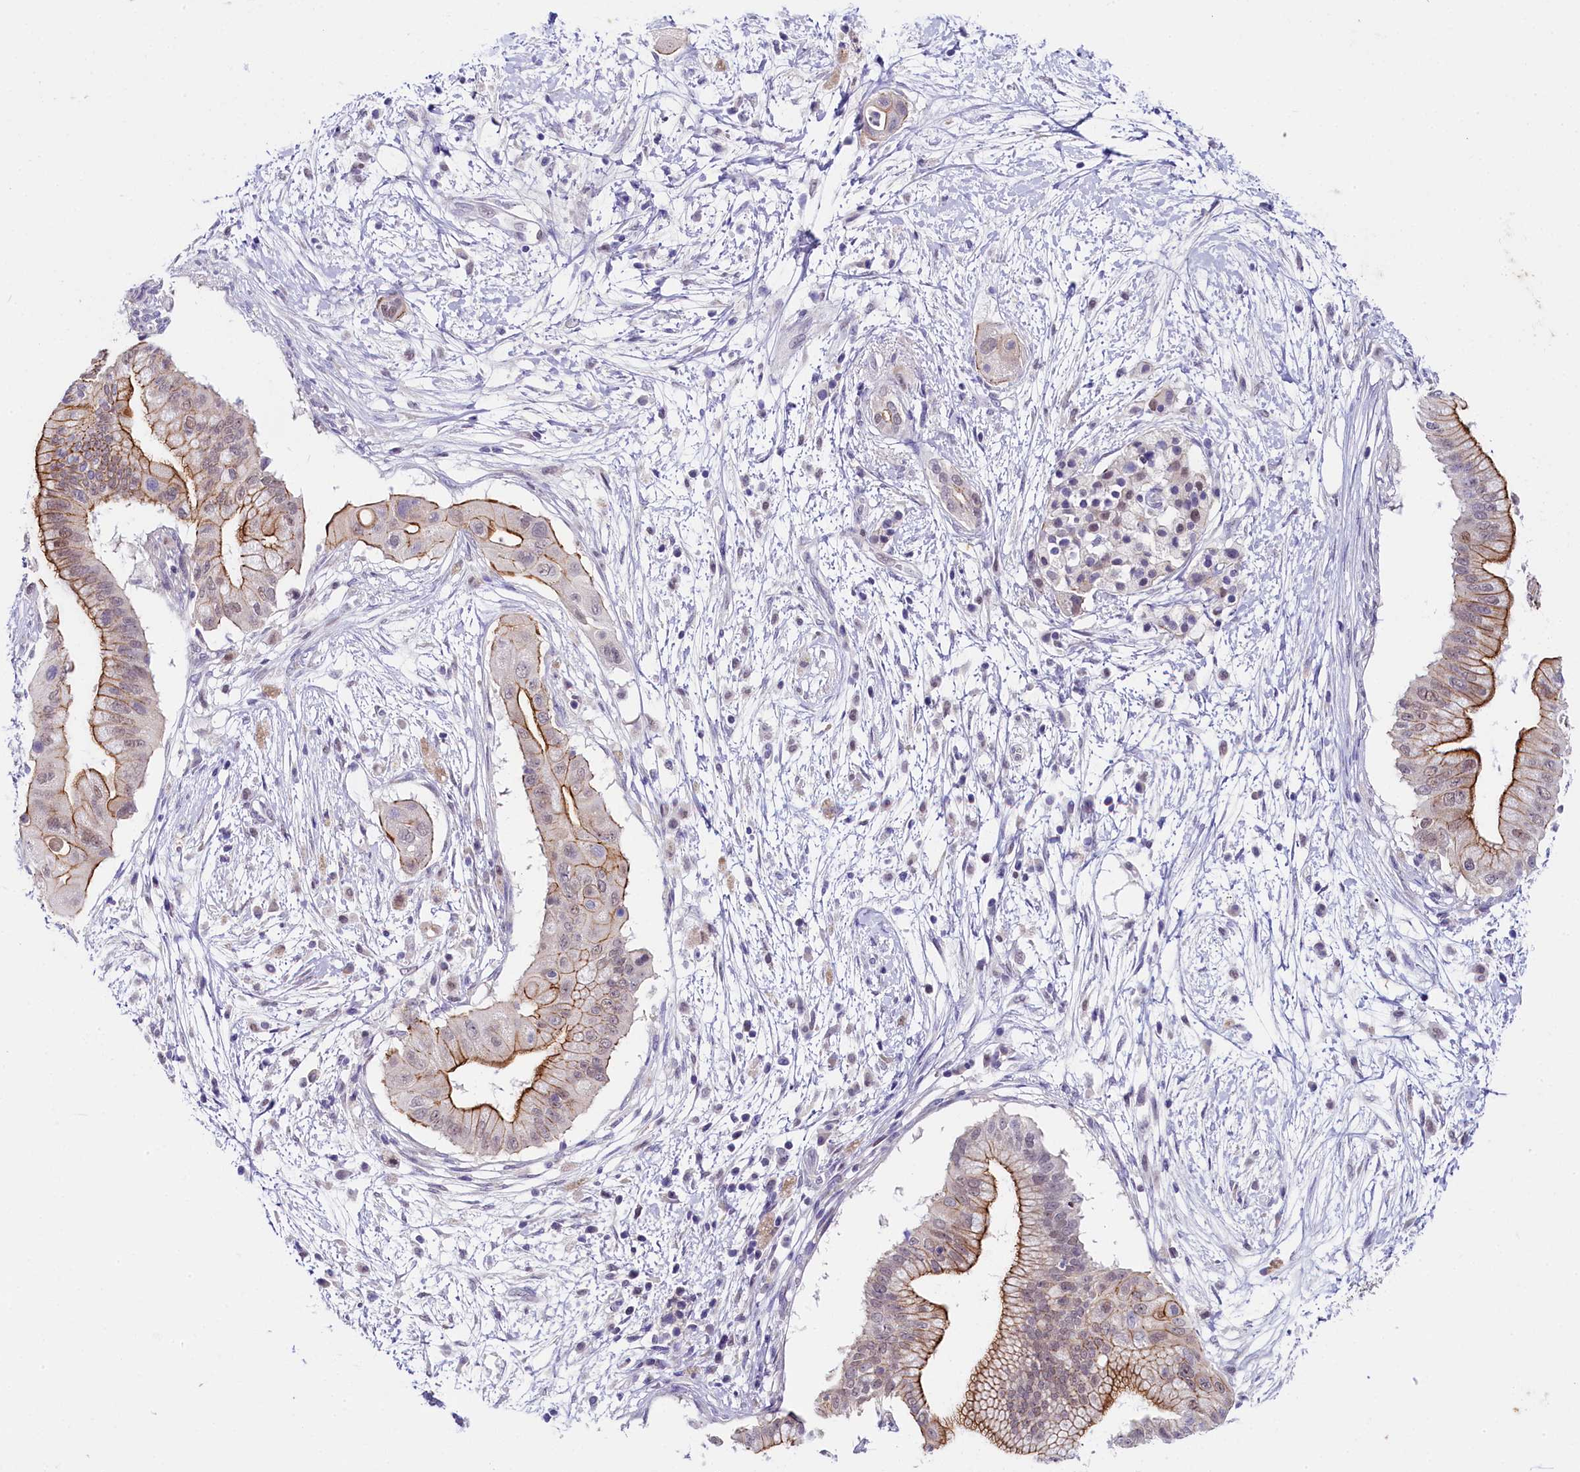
{"staining": {"intensity": "moderate", "quantity": "25%-75%", "location": "cytoplasmic/membranous"}, "tissue": "pancreatic cancer", "cell_type": "Tumor cells", "image_type": "cancer", "snomed": [{"axis": "morphology", "description": "Adenocarcinoma, NOS"}, {"axis": "topography", "description": "Pancreas"}], "caption": "Tumor cells demonstrate medium levels of moderate cytoplasmic/membranous positivity in about 25%-75% of cells in pancreatic adenocarcinoma.", "gene": "OSGEP", "patient": {"sex": "male", "age": 68}}